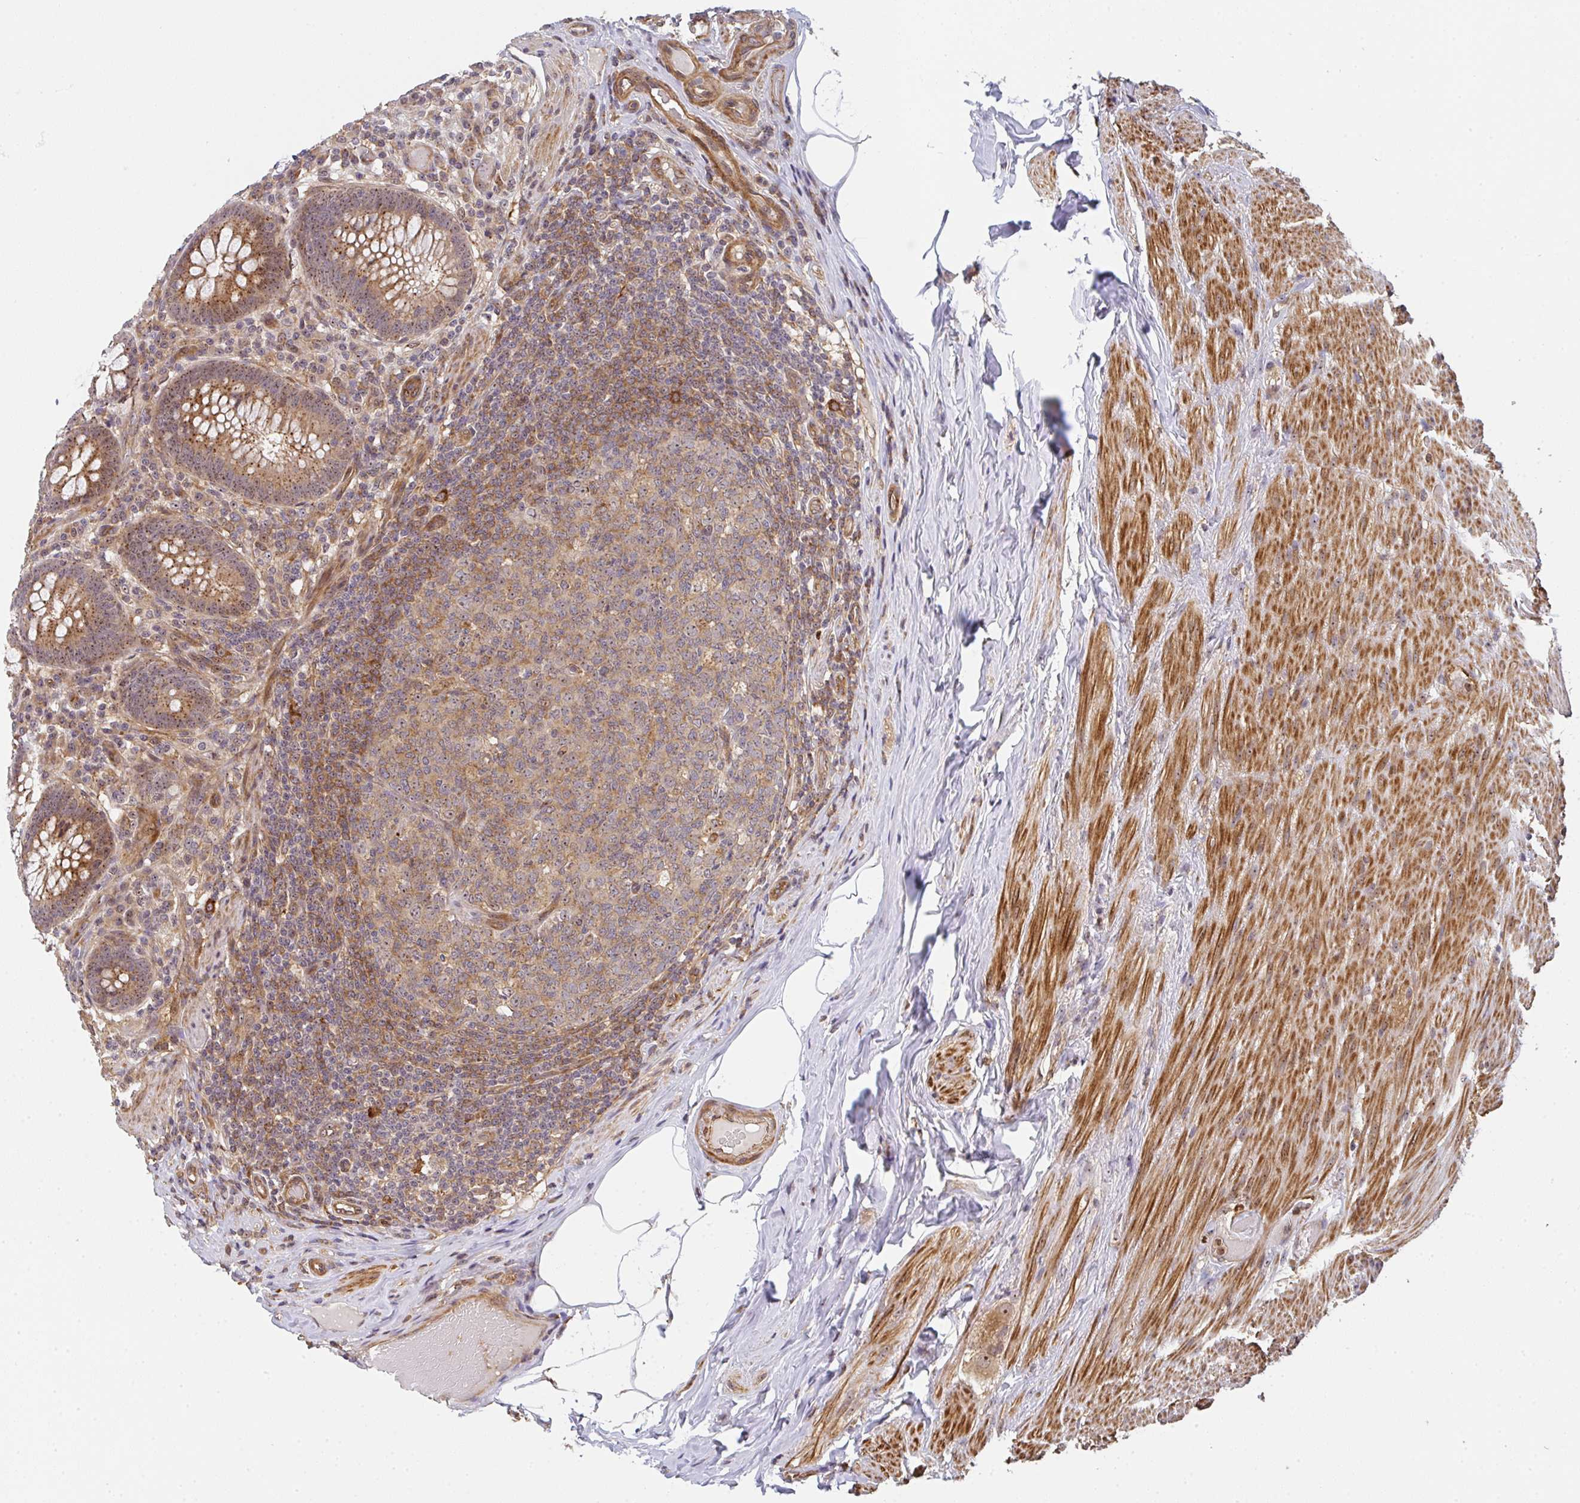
{"staining": {"intensity": "moderate", "quantity": ">75%", "location": "cytoplasmic/membranous,nuclear"}, "tissue": "appendix", "cell_type": "Glandular cells", "image_type": "normal", "snomed": [{"axis": "morphology", "description": "Normal tissue, NOS"}, {"axis": "topography", "description": "Appendix"}], "caption": "High-power microscopy captured an immunohistochemistry image of unremarkable appendix, revealing moderate cytoplasmic/membranous,nuclear staining in approximately >75% of glandular cells.", "gene": "SIMC1", "patient": {"sex": "male", "age": 71}}